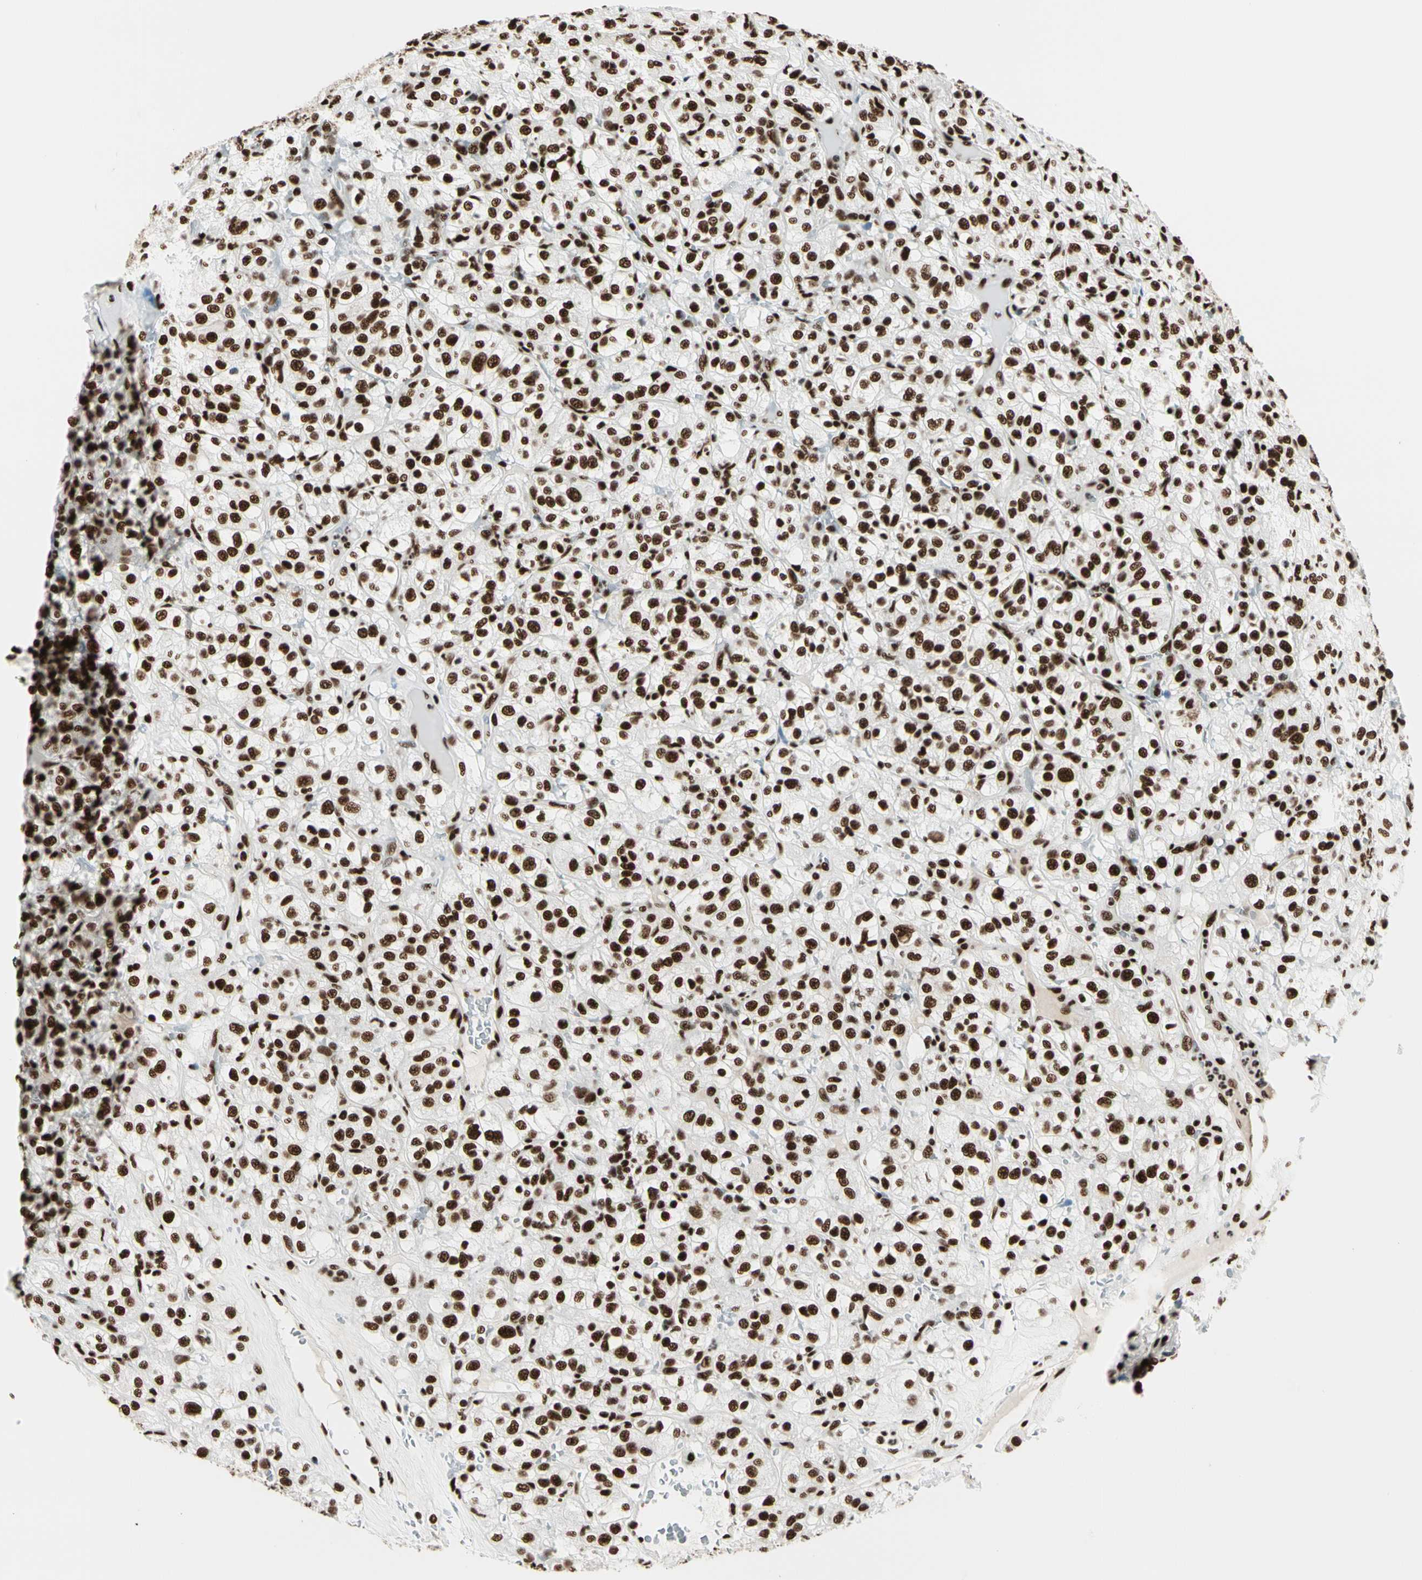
{"staining": {"intensity": "strong", "quantity": ">75%", "location": "nuclear"}, "tissue": "renal cancer", "cell_type": "Tumor cells", "image_type": "cancer", "snomed": [{"axis": "morphology", "description": "Normal tissue, NOS"}, {"axis": "morphology", "description": "Adenocarcinoma, NOS"}, {"axis": "topography", "description": "Kidney"}], "caption": "DAB (3,3'-diaminobenzidine) immunohistochemical staining of human renal adenocarcinoma exhibits strong nuclear protein expression in about >75% of tumor cells. The protein is shown in brown color, while the nuclei are stained blue.", "gene": "CCAR1", "patient": {"sex": "female", "age": 72}}